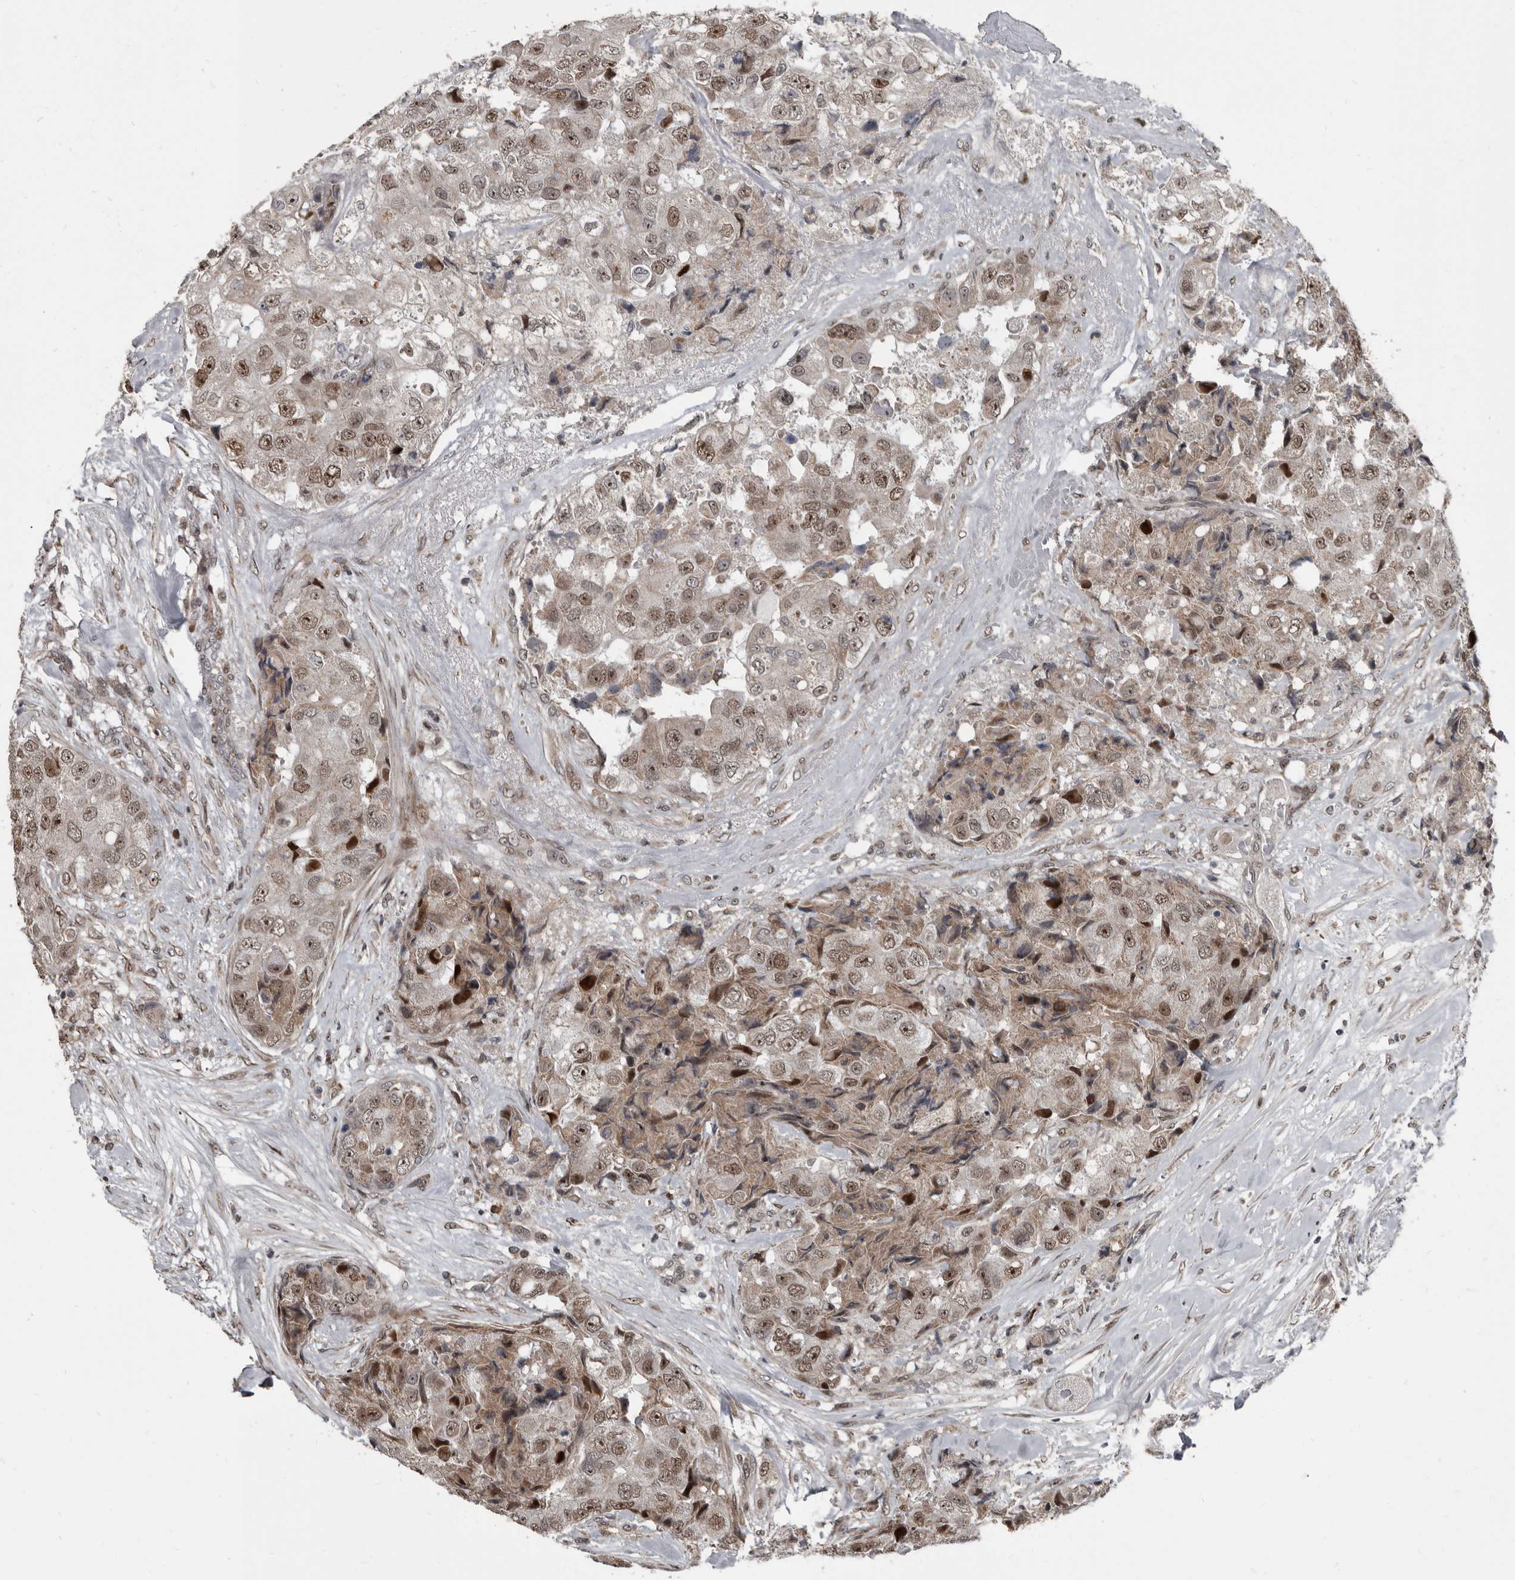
{"staining": {"intensity": "moderate", "quantity": ">75%", "location": "cytoplasmic/membranous,nuclear"}, "tissue": "breast cancer", "cell_type": "Tumor cells", "image_type": "cancer", "snomed": [{"axis": "morphology", "description": "Duct carcinoma"}, {"axis": "topography", "description": "Breast"}], "caption": "This is an image of IHC staining of invasive ductal carcinoma (breast), which shows moderate staining in the cytoplasmic/membranous and nuclear of tumor cells.", "gene": "CHD1L", "patient": {"sex": "female", "age": 62}}